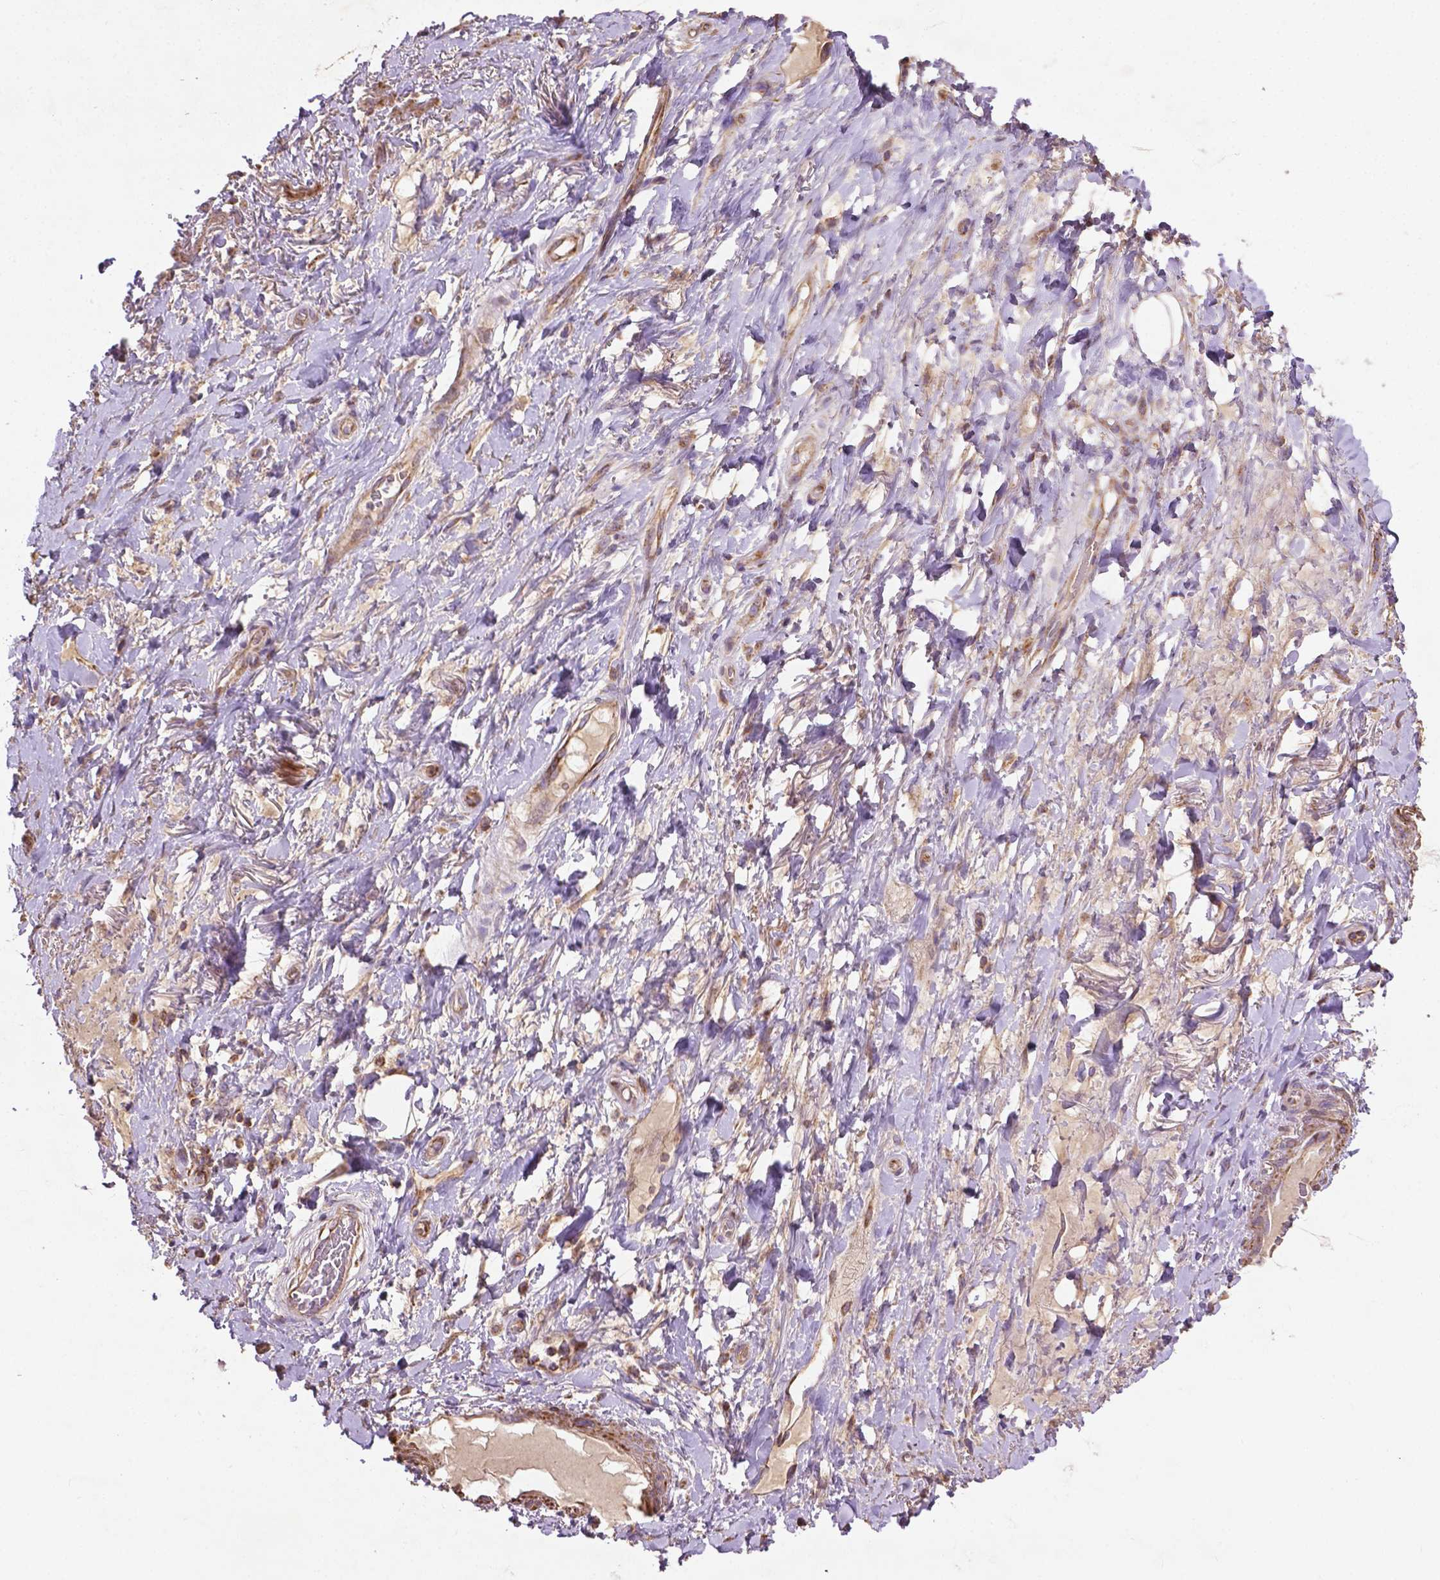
{"staining": {"intensity": "weak", "quantity": ">75%", "location": "cytoplasmic/membranous"}, "tissue": "adipose tissue", "cell_type": "Adipocytes", "image_type": "normal", "snomed": [{"axis": "morphology", "description": "Normal tissue, NOS"}, {"axis": "topography", "description": "Anal"}, {"axis": "topography", "description": "Peripheral nerve tissue"}], "caption": "A brown stain shows weak cytoplasmic/membranous positivity of a protein in adipocytes of unremarkable adipose tissue.", "gene": "LRR1", "patient": {"sex": "male", "age": 53}}